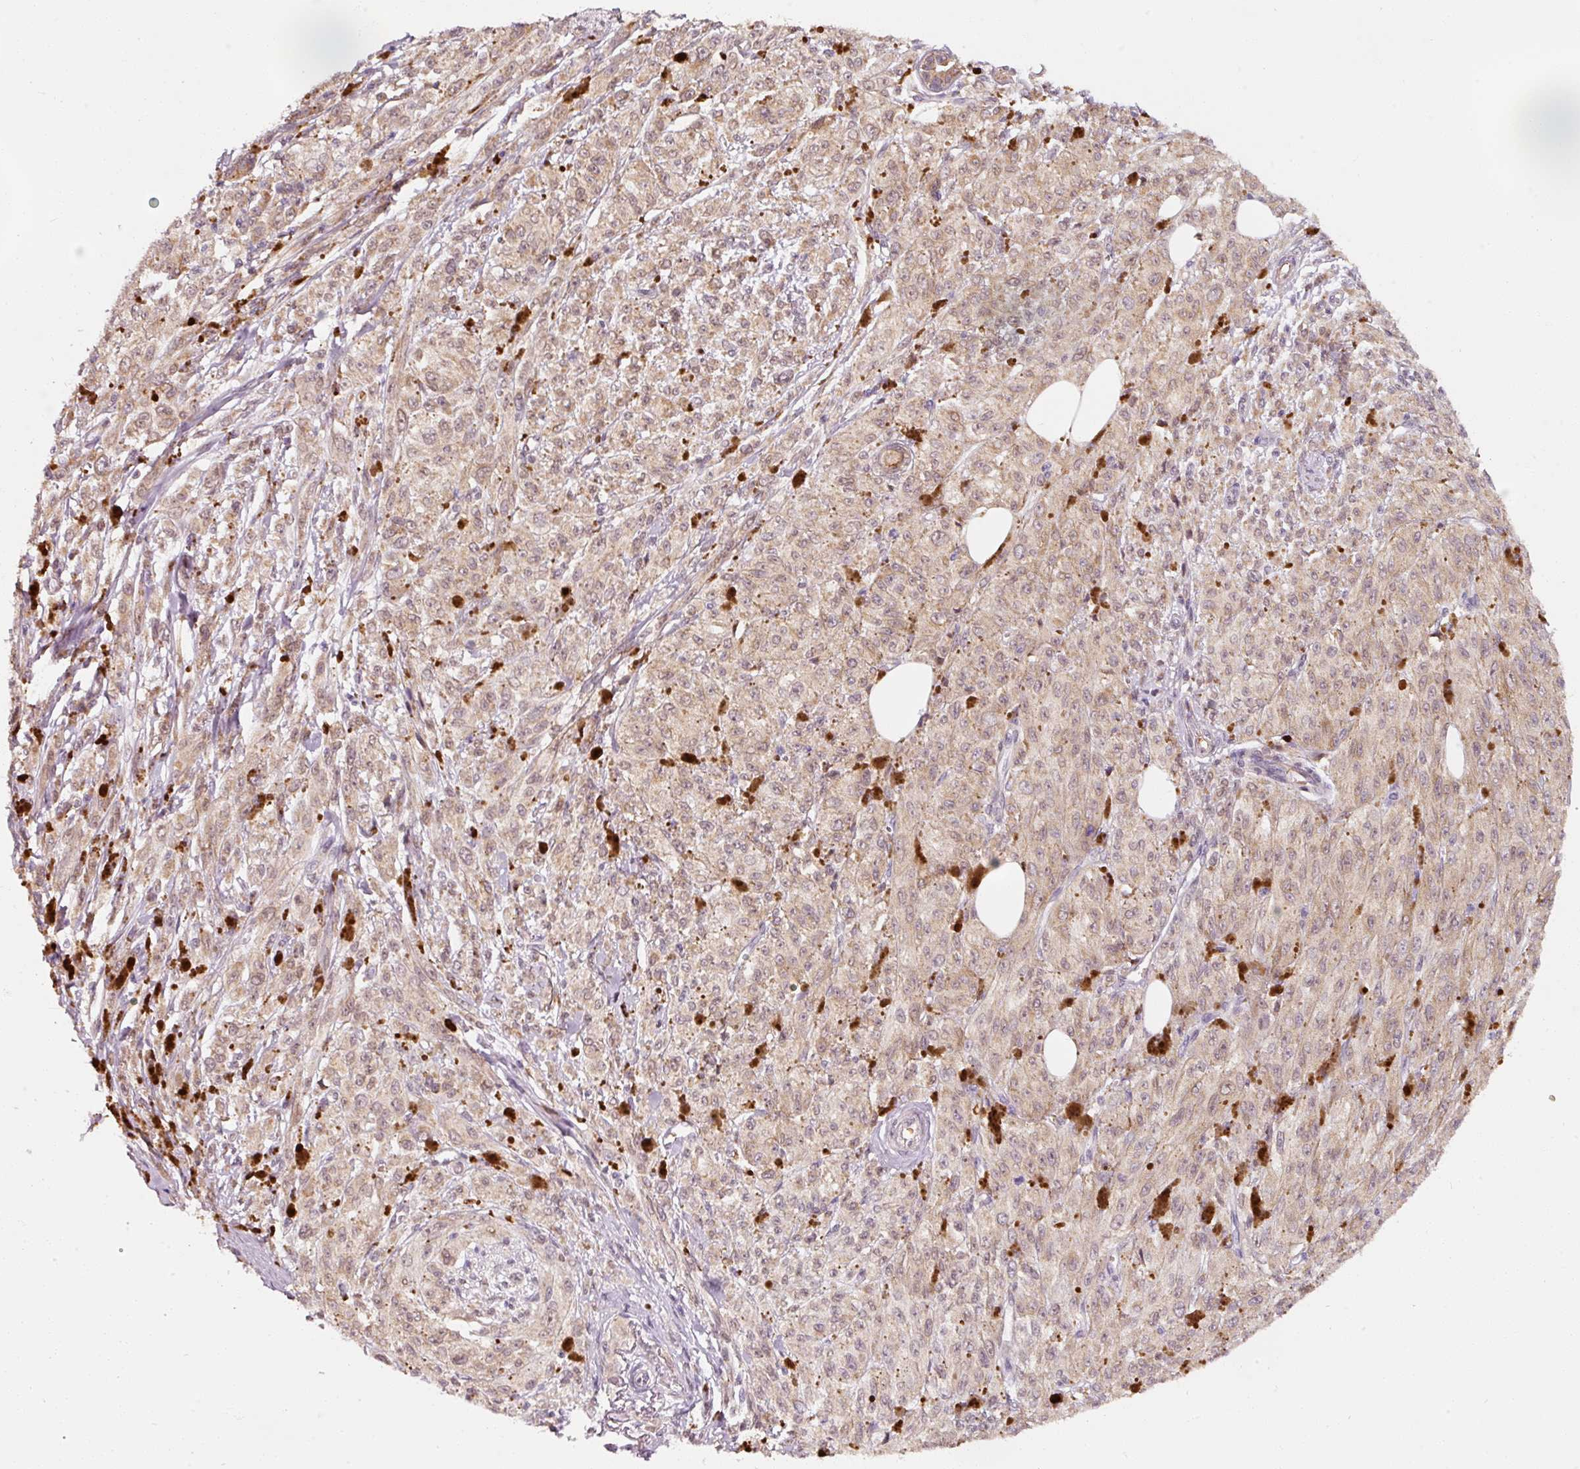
{"staining": {"intensity": "weak", "quantity": ">75%", "location": "cytoplasmic/membranous,nuclear"}, "tissue": "melanoma", "cell_type": "Tumor cells", "image_type": "cancer", "snomed": [{"axis": "morphology", "description": "Malignant melanoma, NOS"}, {"axis": "topography", "description": "Skin"}], "caption": "IHC (DAB) staining of melanoma demonstrates weak cytoplasmic/membranous and nuclear protein staining in about >75% of tumor cells. The staining is performed using DAB (3,3'-diaminobenzidine) brown chromogen to label protein expression. The nuclei are counter-stained blue using hematoxylin.", "gene": "ZNF460", "patient": {"sex": "female", "age": 52}}